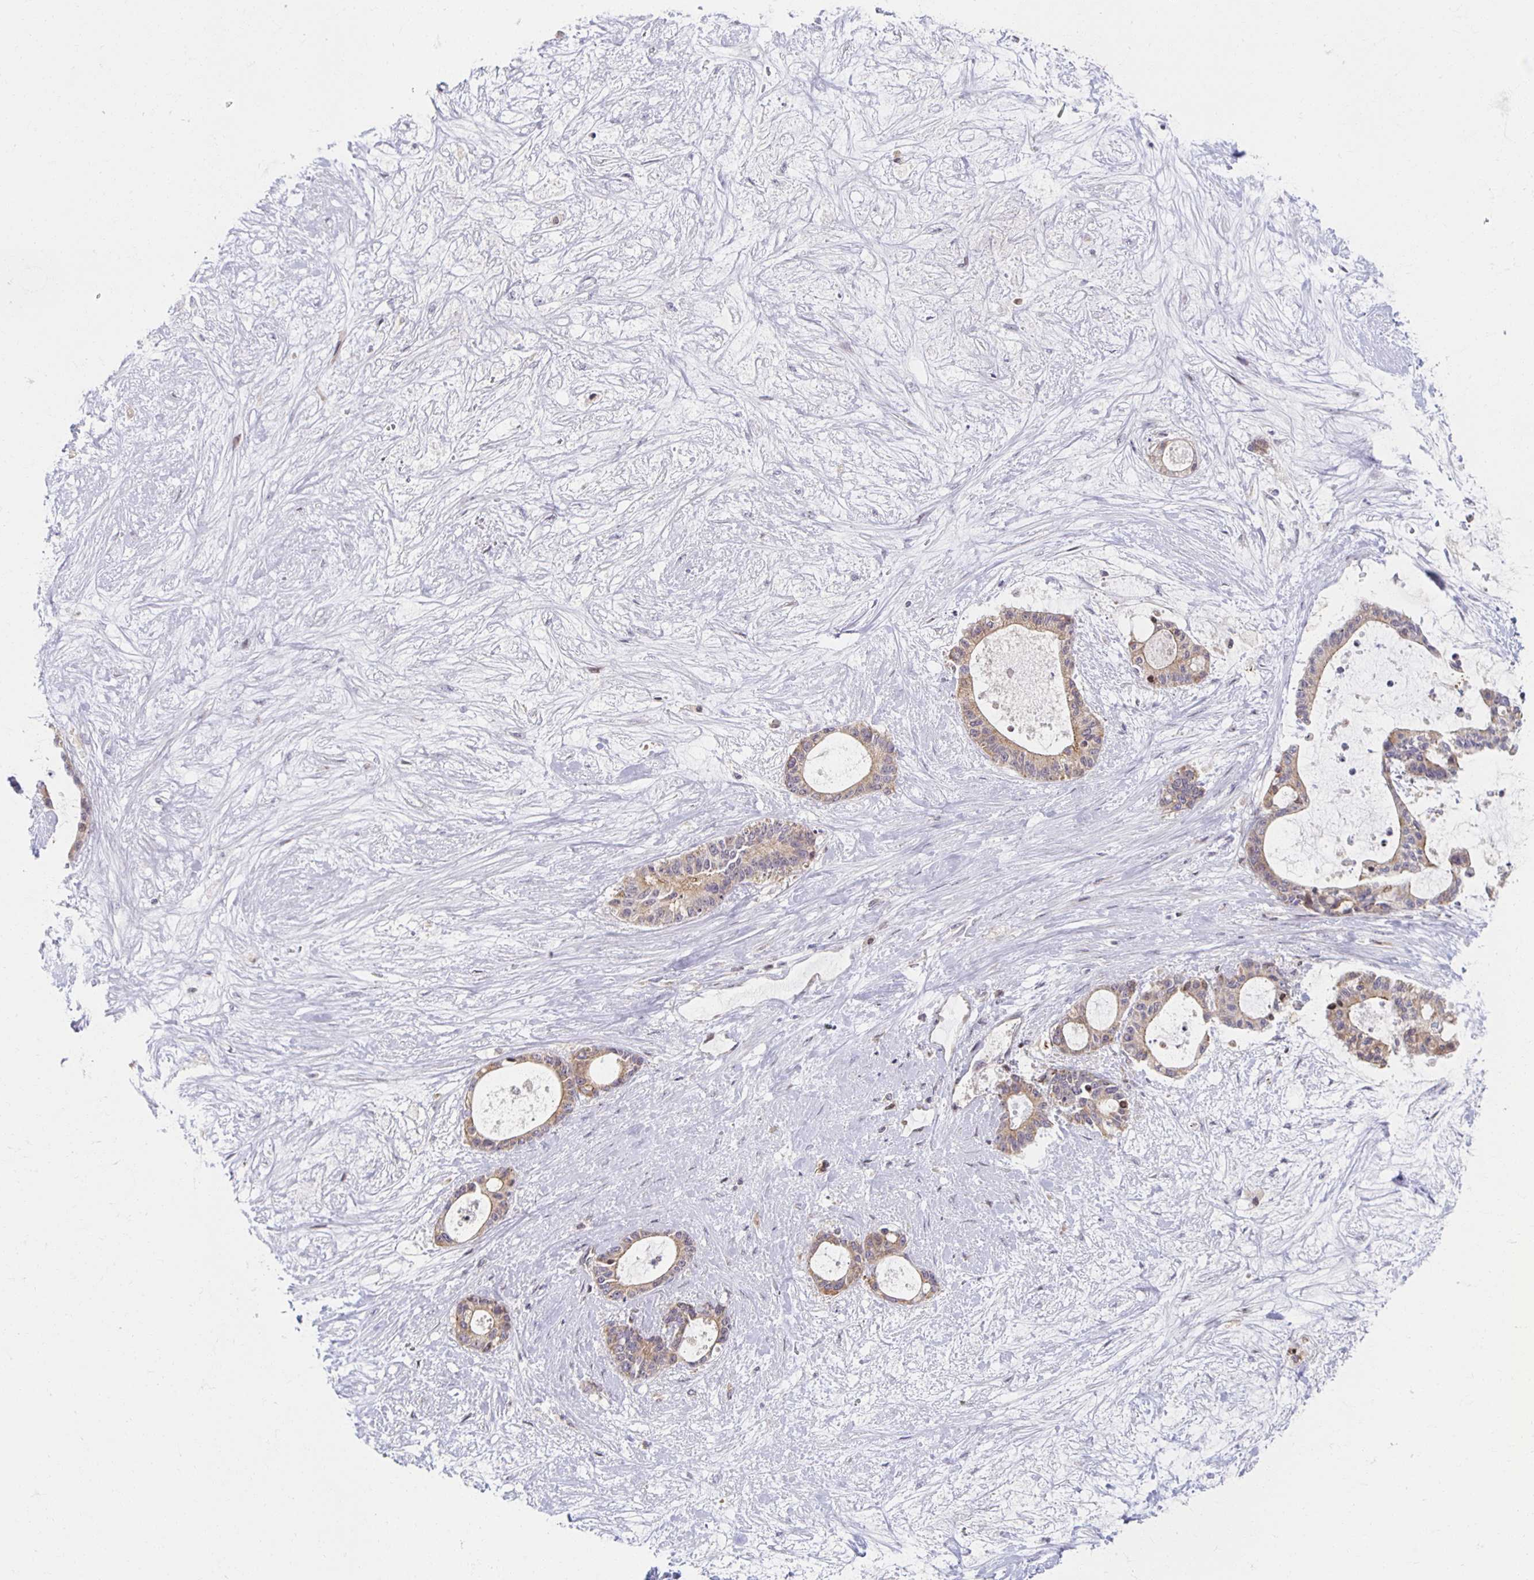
{"staining": {"intensity": "moderate", "quantity": ">75%", "location": "cytoplasmic/membranous"}, "tissue": "liver cancer", "cell_type": "Tumor cells", "image_type": "cancer", "snomed": [{"axis": "morphology", "description": "Normal tissue, NOS"}, {"axis": "morphology", "description": "Cholangiocarcinoma"}, {"axis": "topography", "description": "Liver"}, {"axis": "topography", "description": "Peripheral nerve tissue"}], "caption": "This is an image of IHC staining of liver cancer (cholangiocarcinoma), which shows moderate staining in the cytoplasmic/membranous of tumor cells.", "gene": "HCFC1R1", "patient": {"sex": "female", "age": 73}}